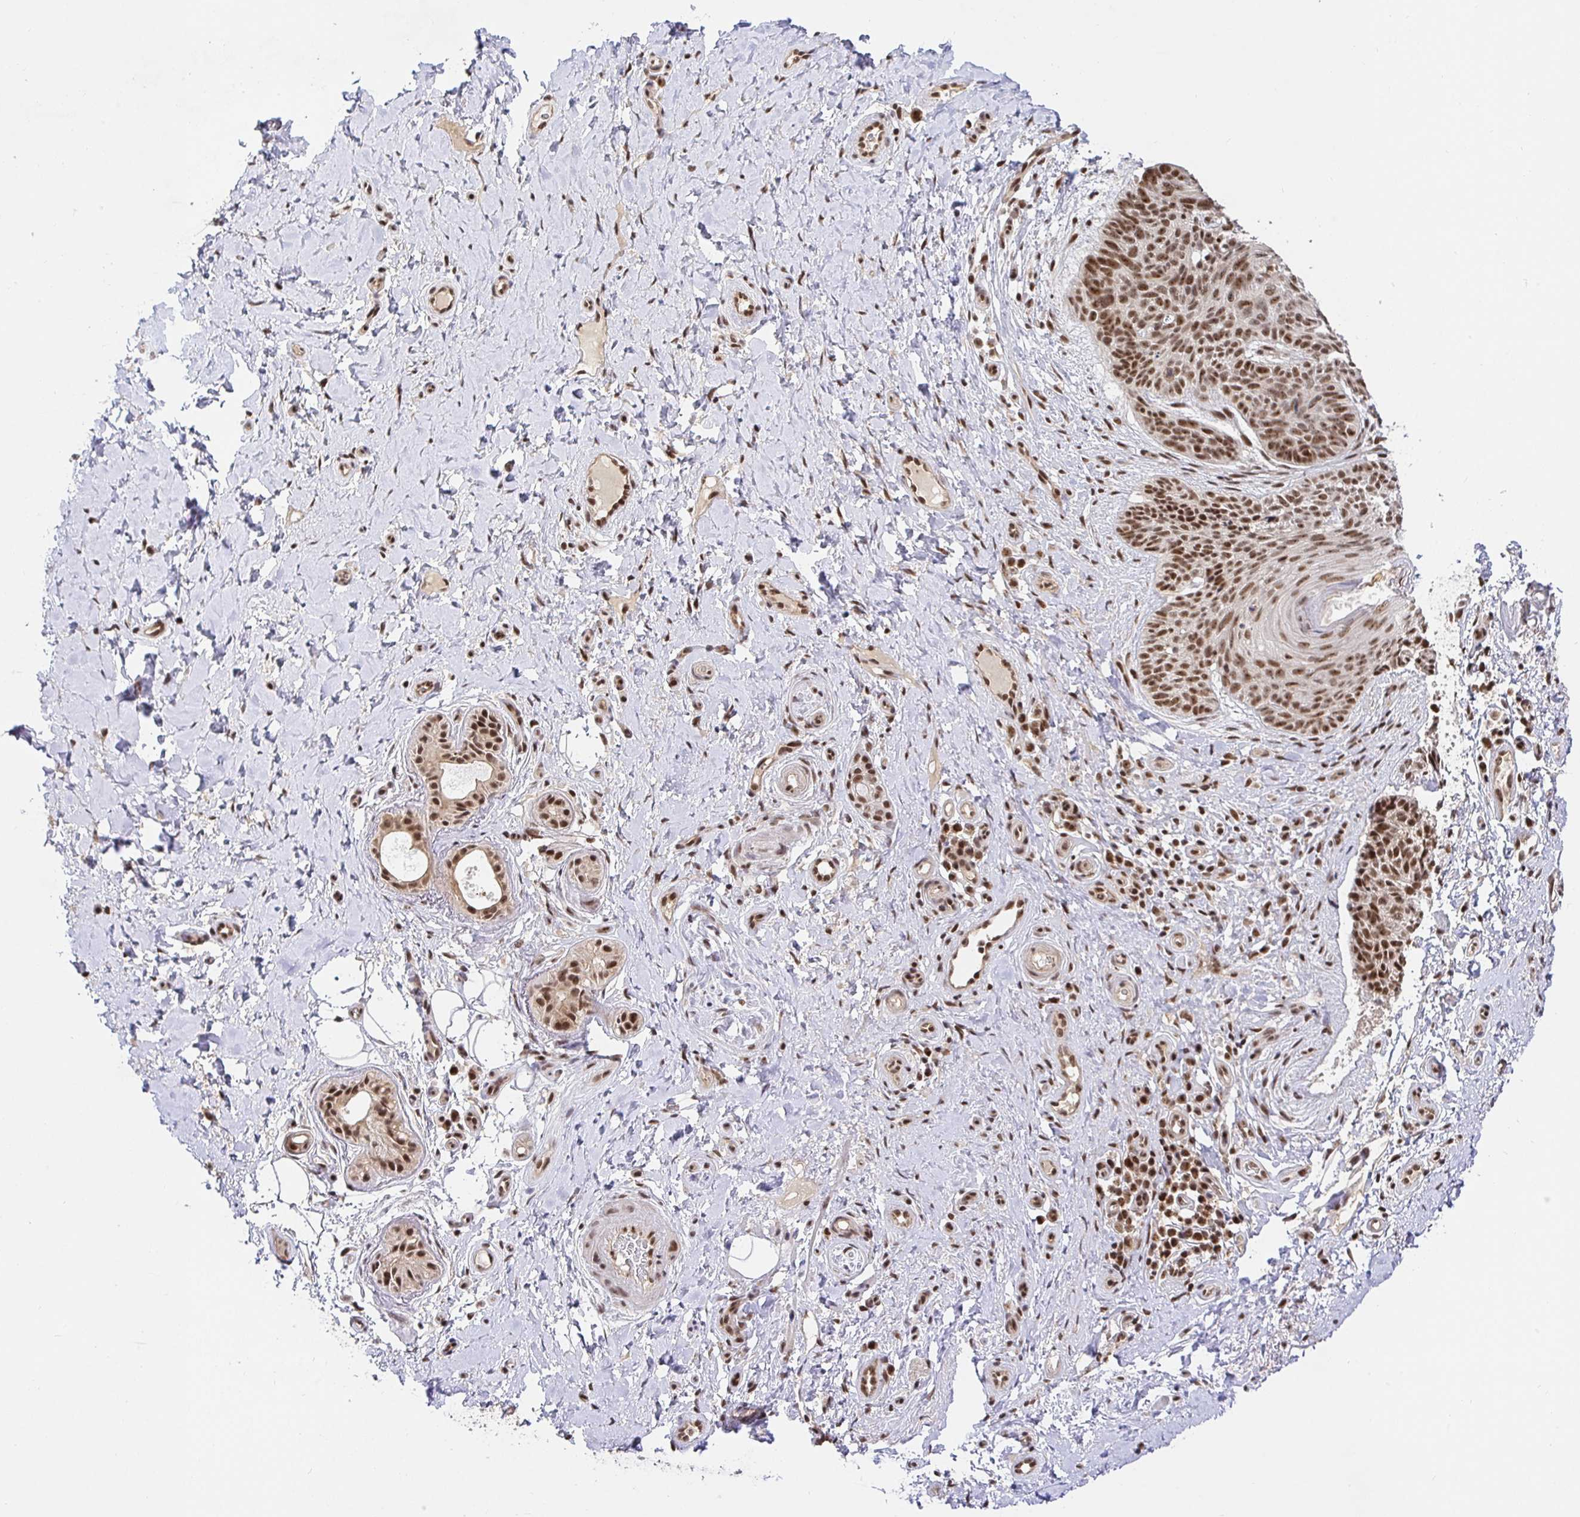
{"staining": {"intensity": "moderate", "quantity": ">75%", "location": "nuclear"}, "tissue": "skin cancer", "cell_type": "Tumor cells", "image_type": "cancer", "snomed": [{"axis": "morphology", "description": "Basal cell carcinoma"}, {"axis": "topography", "description": "Skin"}], "caption": "Immunohistochemistry (IHC) micrograph of neoplastic tissue: human skin basal cell carcinoma stained using IHC reveals medium levels of moderate protein expression localized specifically in the nuclear of tumor cells, appearing as a nuclear brown color.", "gene": "USF1", "patient": {"sex": "male", "age": 89}}